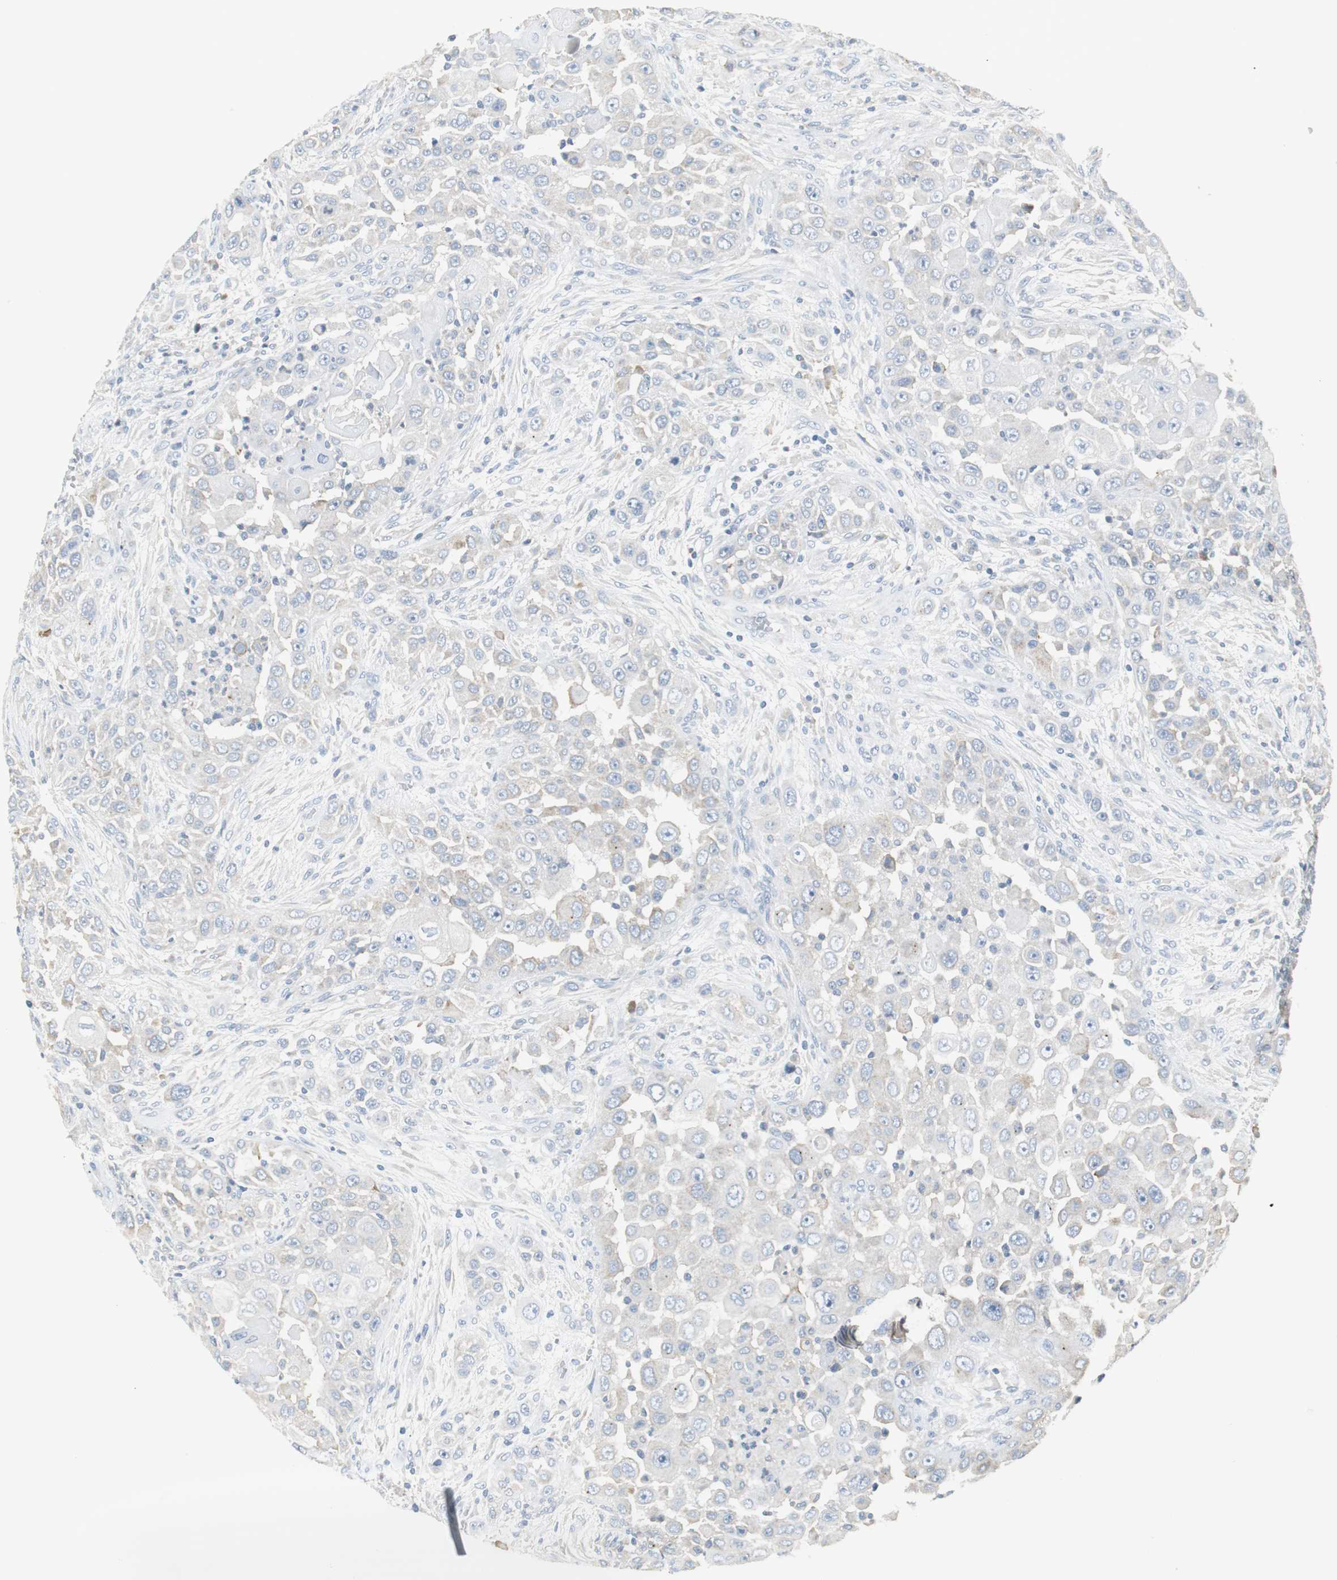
{"staining": {"intensity": "negative", "quantity": "none", "location": "none"}, "tissue": "head and neck cancer", "cell_type": "Tumor cells", "image_type": "cancer", "snomed": [{"axis": "morphology", "description": "Carcinoma, NOS"}, {"axis": "topography", "description": "Head-Neck"}], "caption": "The micrograph displays no staining of tumor cells in head and neck carcinoma.", "gene": "SLC2A5", "patient": {"sex": "male", "age": 87}}